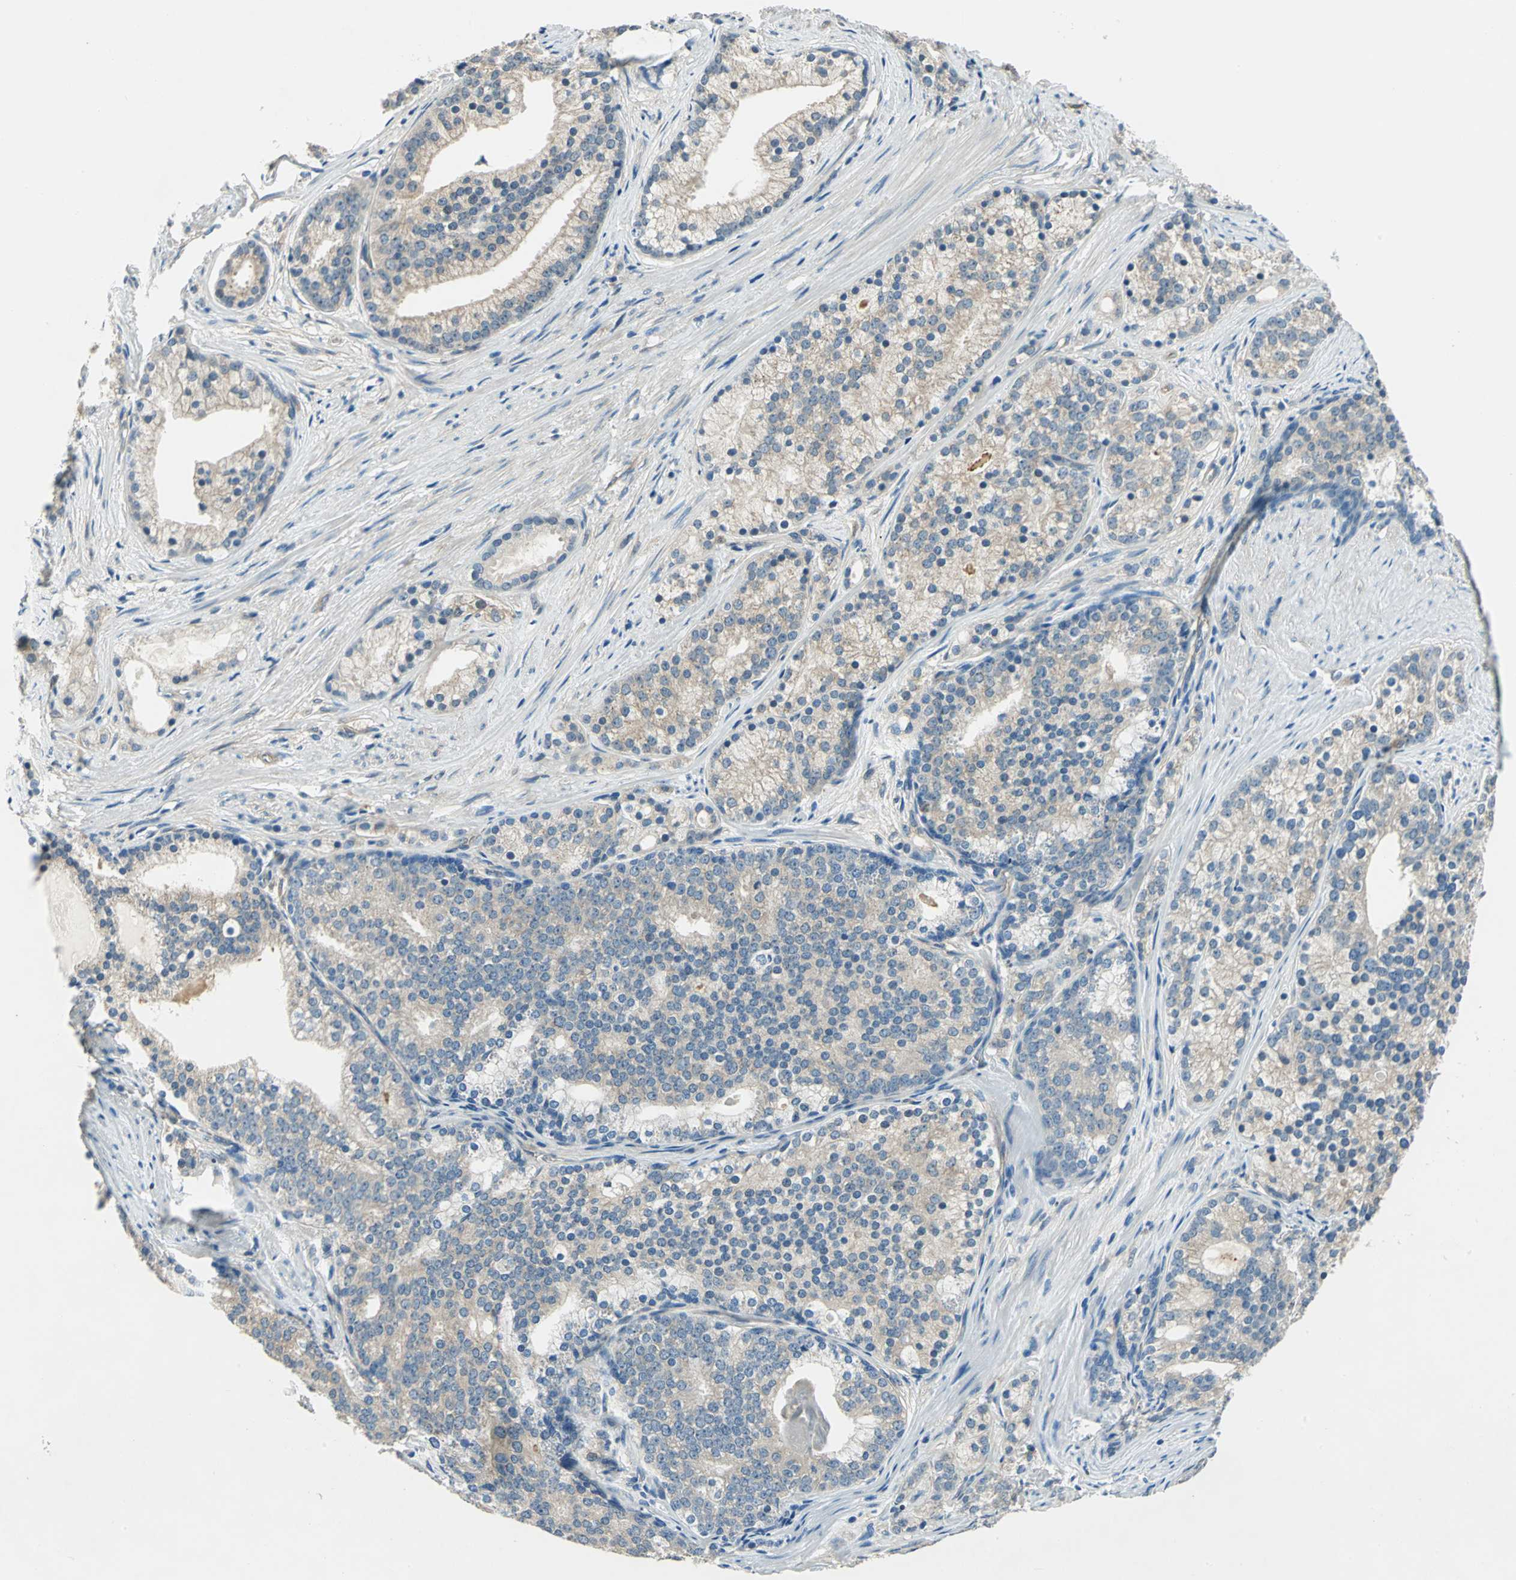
{"staining": {"intensity": "weak", "quantity": "25%-75%", "location": "cytoplasmic/membranous"}, "tissue": "prostate cancer", "cell_type": "Tumor cells", "image_type": "cancer", "snomed": [{"axis": "morphology", "description": "Adenocarcinoma, Low grade"}, {"axis": "topography", "description": "Prostate"}], "caption": "Tumor cells show weak cytoplasmic/membranous expression in approximately 25%-75% of cells in prostate cancer.", "gene": "CDC42EP1", "patient": {"sex": "male", "age": 71}}